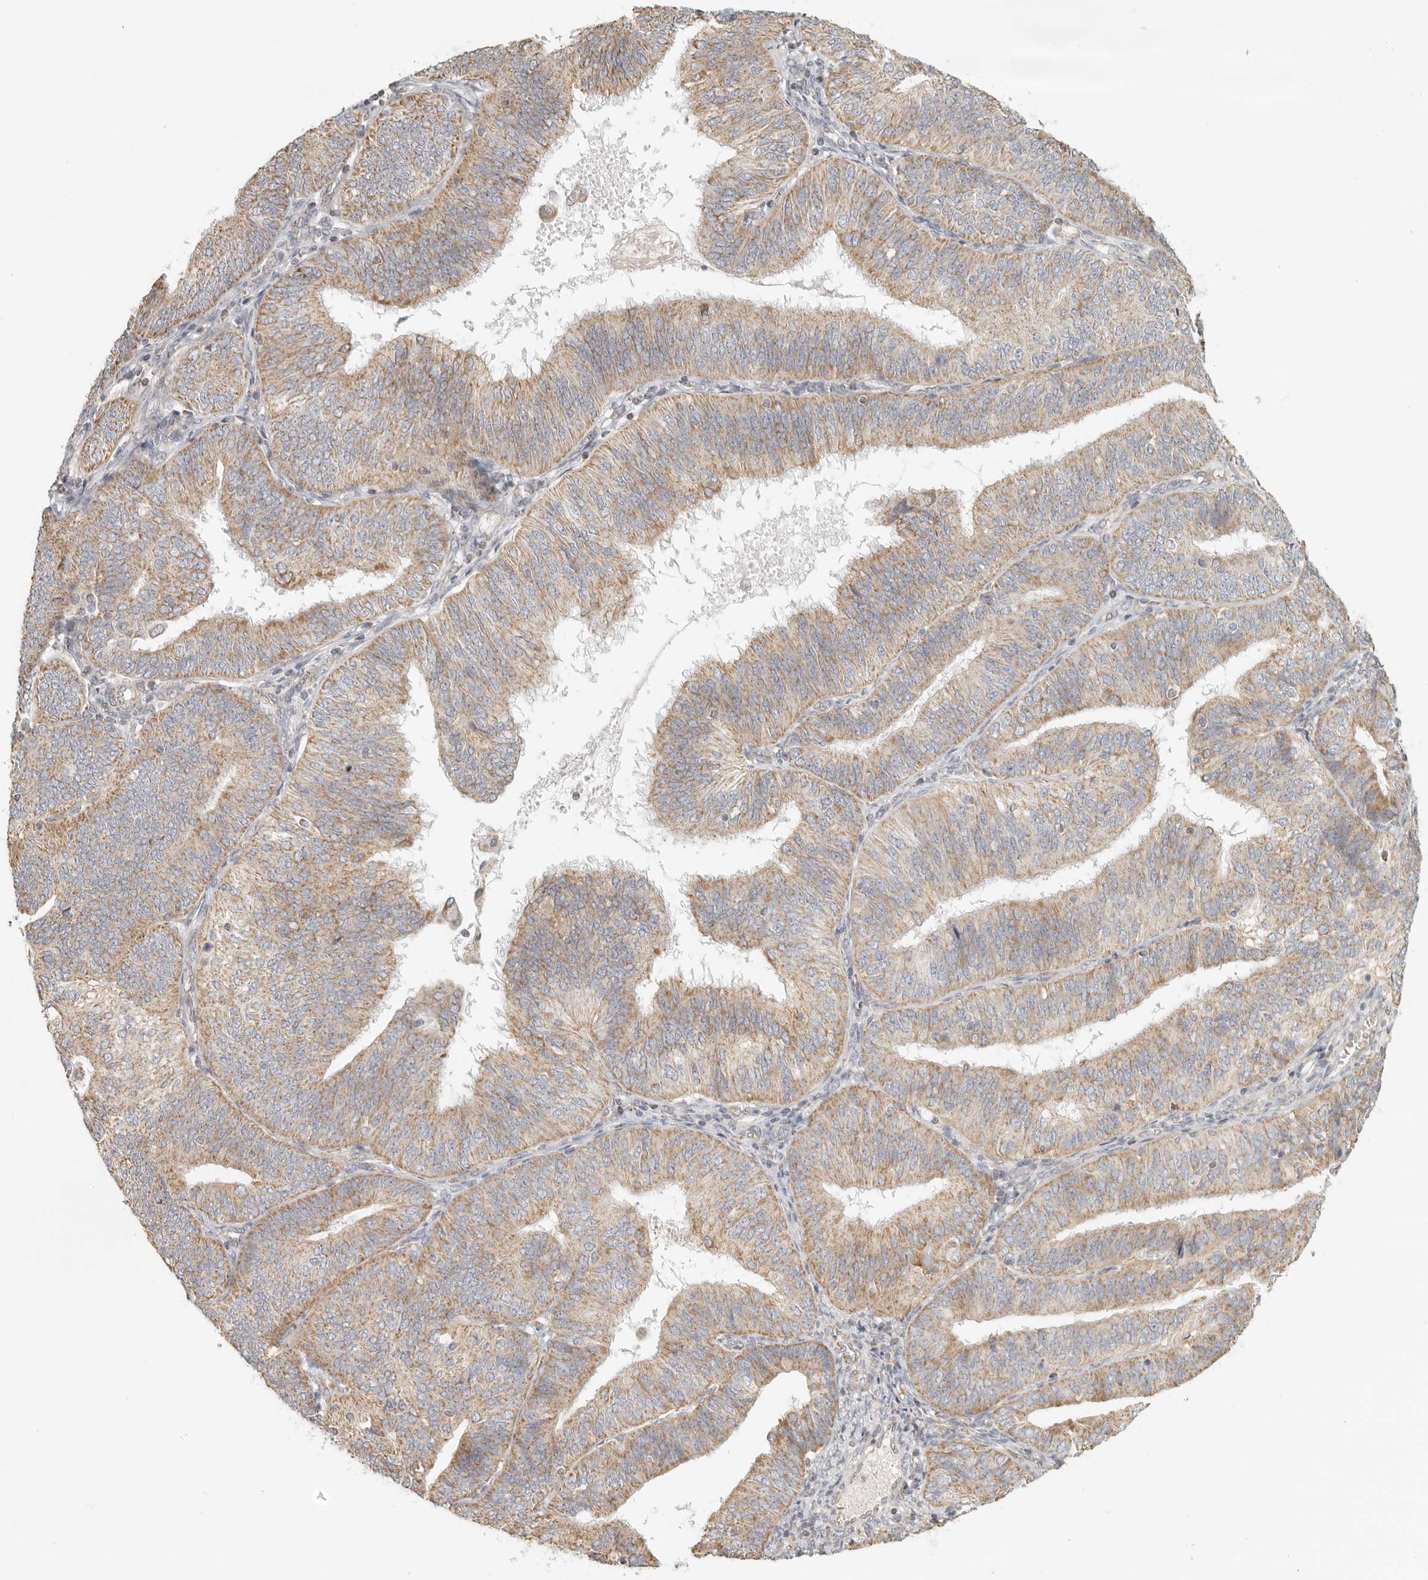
{"staining": {"intensity": "moderate", "quantity": ">75%", "location": "cytoplasmic/membranous"}, "tissue": "endometrial cancer", "cell_type": "Tumor cells", "image_type": "cancer", "snomed": [{"axis": "morphology", "description": "Adenocarcinoma, NOS"}, {"axis": "topography", "description": "Endometrium"}], "caption": "The micrograph shows immunohistochemical staining of endometrial cancer. There is moderate cytoplasmic/membranous positivity is appreciated in about >75% of tumor cells.", "gene": "KDF1", "patient": {"sex": "female", "age": 58}}